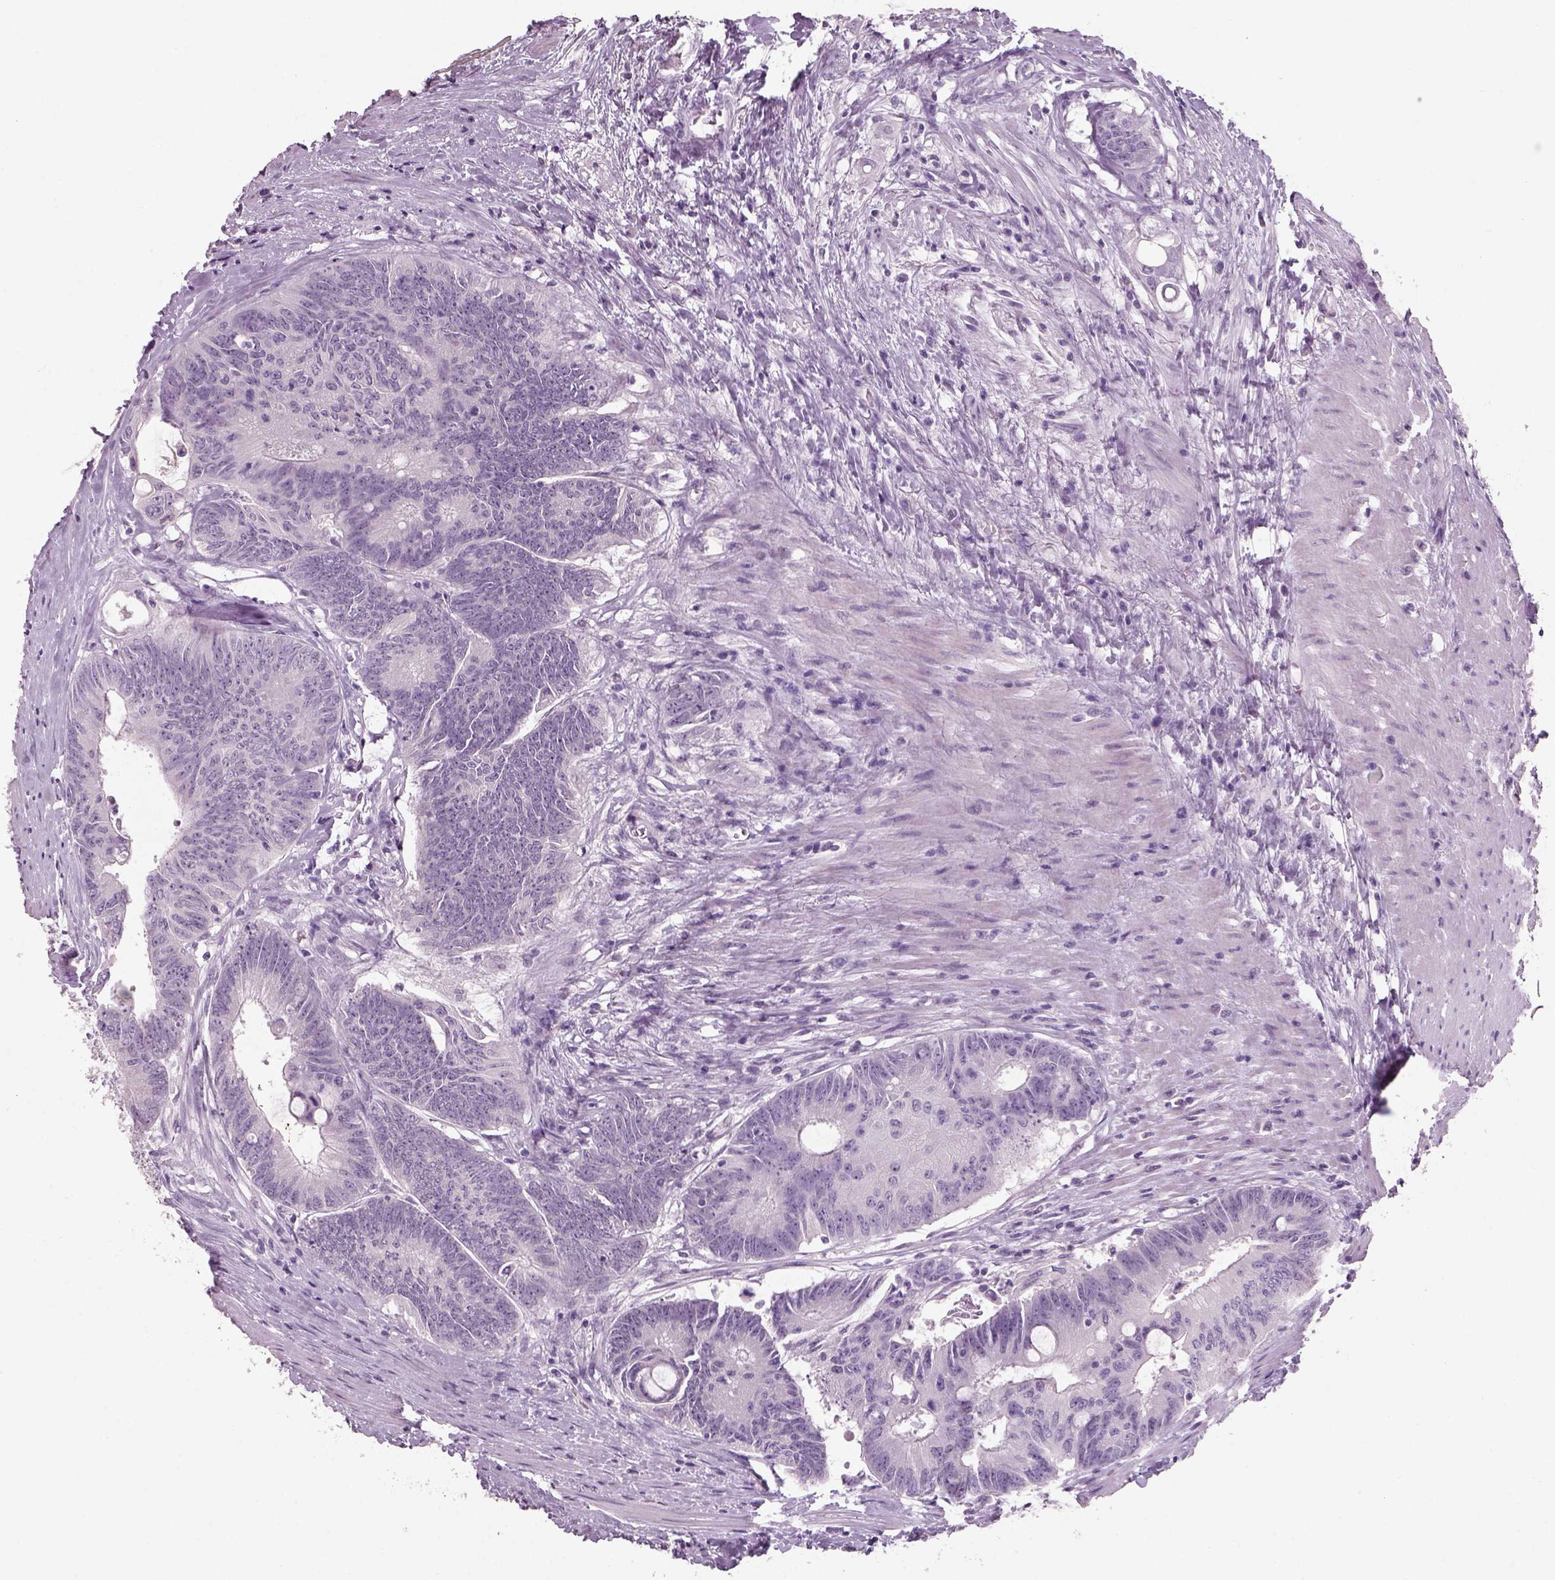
{"staining": {"intensity": "negative", "quantity": "none", "location": "none"}, "tissue": "colorectal cancer", "cell_type": "Tumor cells", "image_type": "cancer", "snomed": [{"axis": "morphology", "description": "Adenocarcinoma, NOS"}, {"axis": "topography", "description": "Rectum"}], "caption": "An IHC image of colorectal adenocarcinoma is shown. There is no staining in tumor cells of colorectal adenocarcinoma.", "gene": "SLC6A2", "patient": {"sex": "male", "age": 59}}